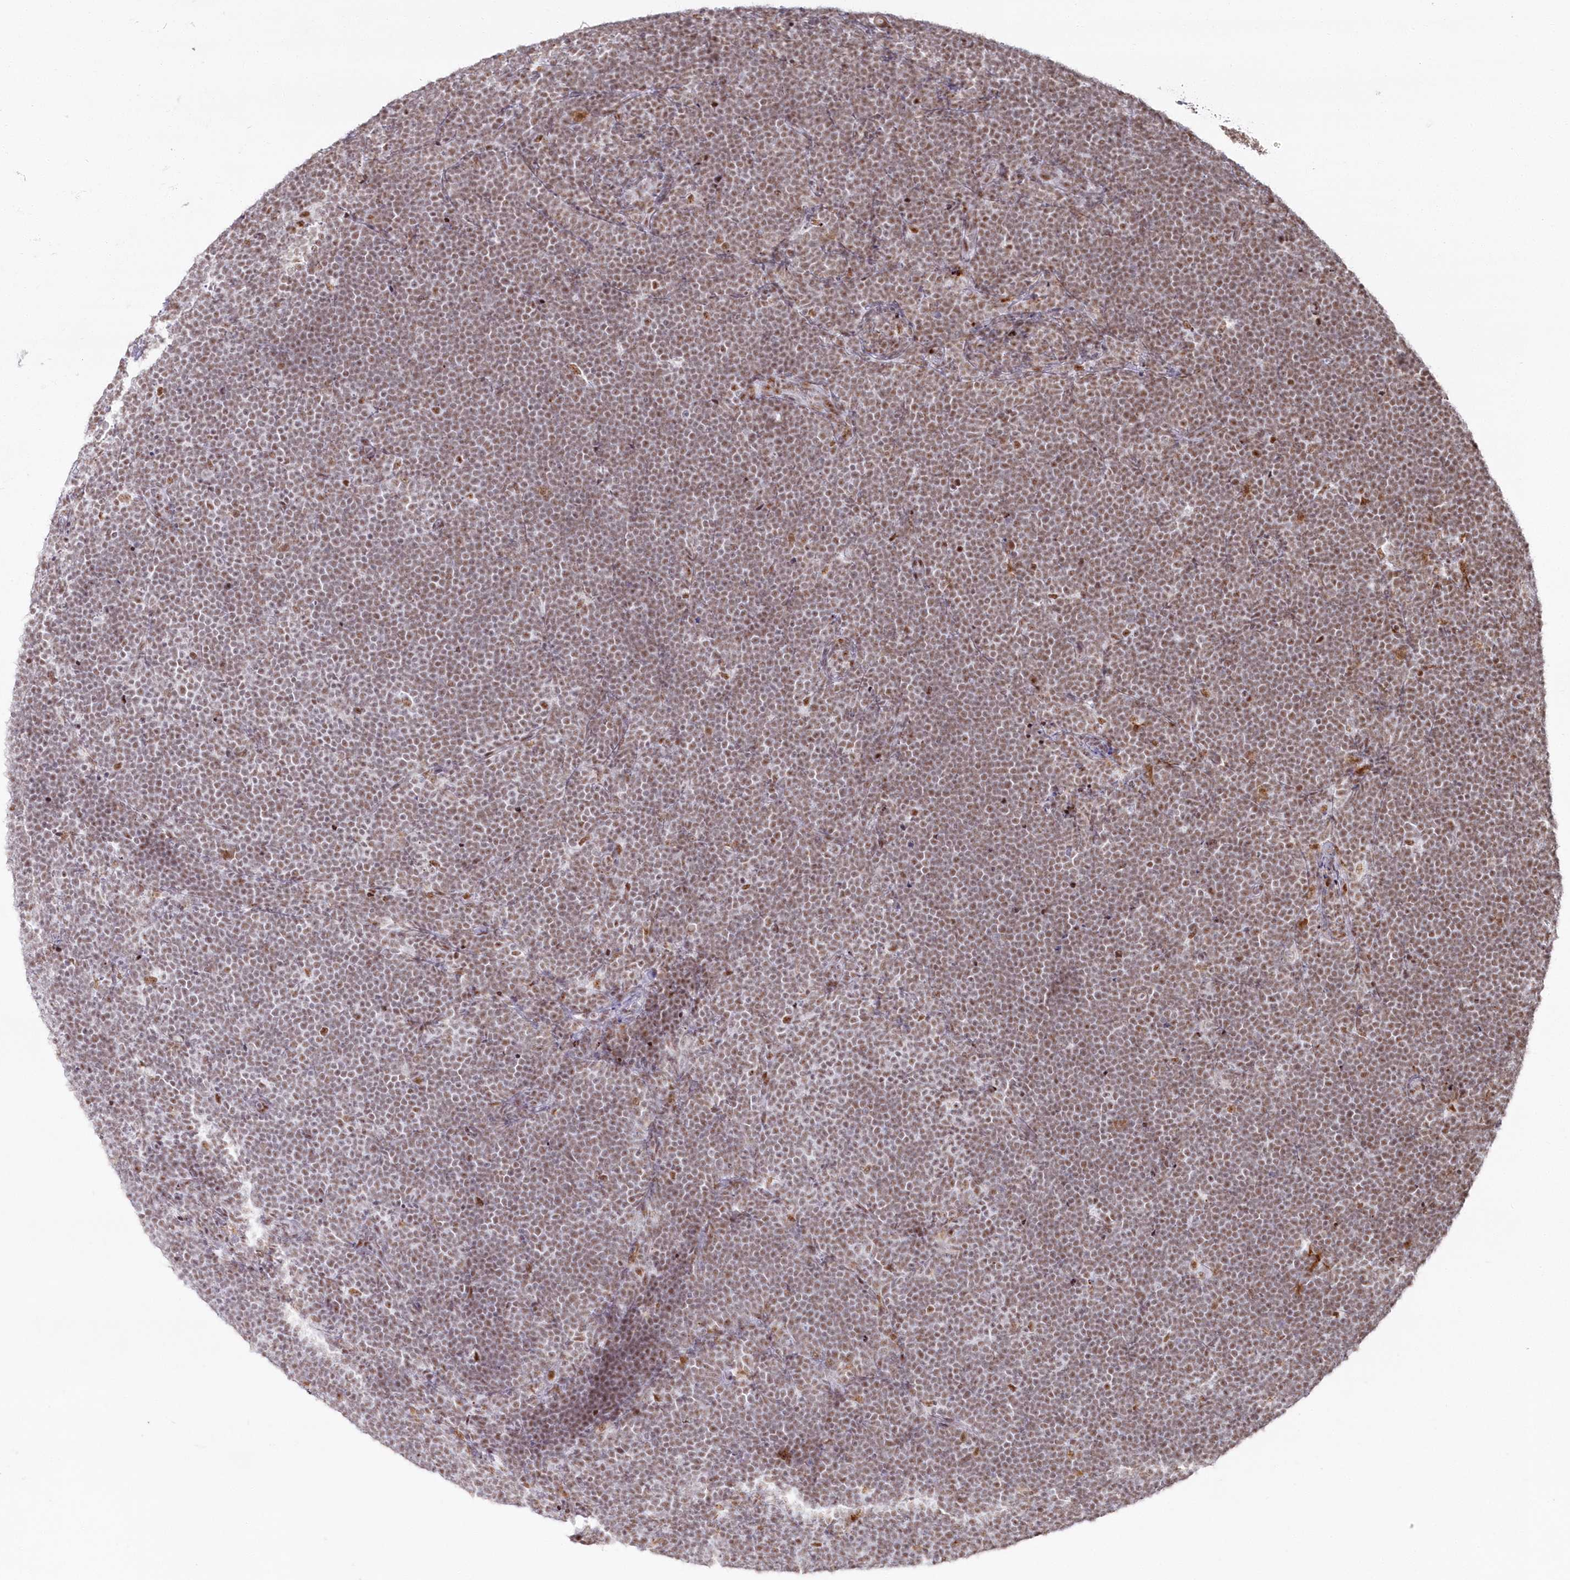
{"staining": {"intensity": "weak", "quantity": ">75%", "location": "nuclear"}, "tissue": "lymphoma", "cell_type": "Tumor cells", "image_type": "cancer", "snomed": [{"axis": "morphology", "description": "Malignant lymphoma, non-Hodgkin's type, High grade"}, {"axis": "topography", "description": "Lymph node"}], "caption": "There is low levels of weak nuclear staining in tumor cells of high-grade malignant lymphoma, non-Hodgkin's type, as demonstrated by immunohistochemical staining (brown color).", "gene": "DDX46", "patient": {"sex": "male", "age": 13}}